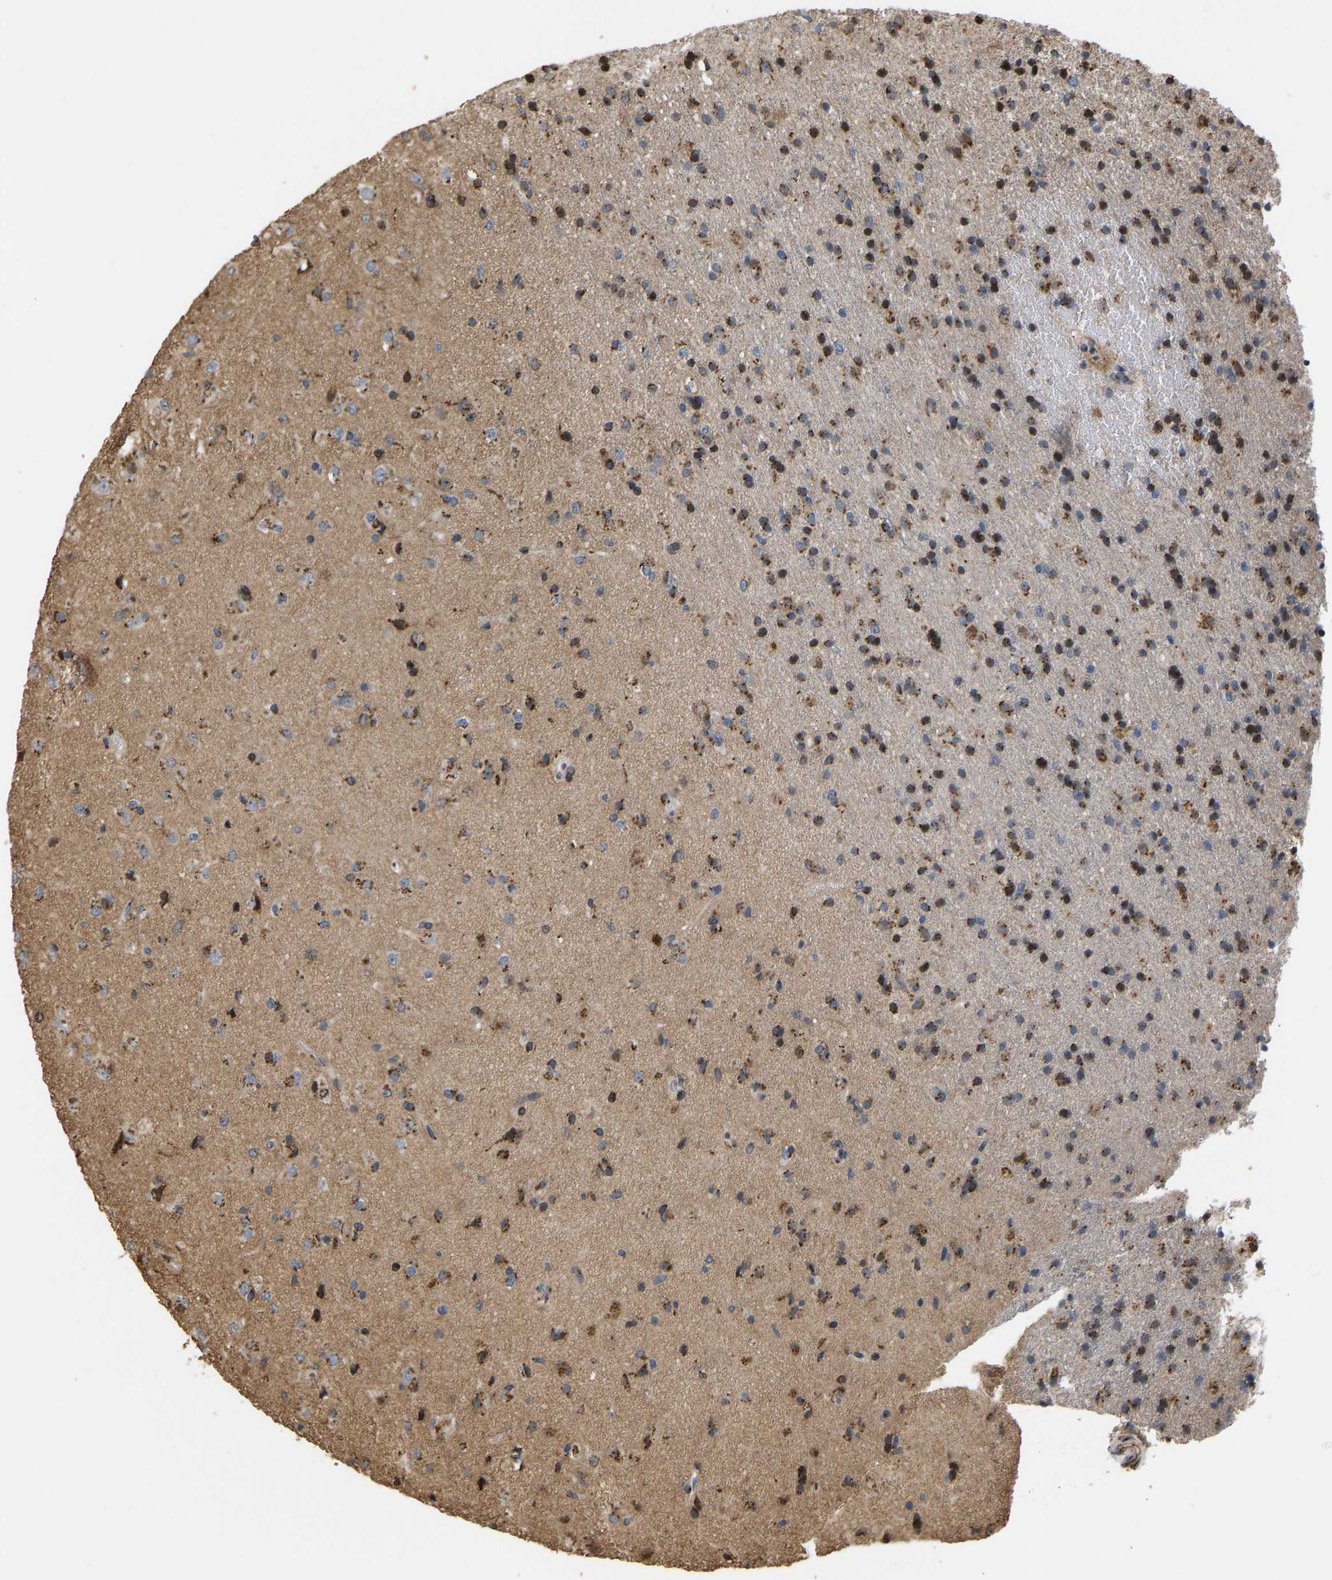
{"staining": {"intensity": "moderate", "quantity": ">75%", "location": "cytoplasmic/membranous"}, "tissue": "glioma", "cell_type": "Tumor cells", "image_type": "cancer", "snomed": [{"axis": "morphology", "description": "Glioma, malignant, Low grade"}, {"axis": "topography", "description": "Brain"}], "caption": "Glioma stained for a protein demonstrates moderate cytoplasmic/membranous positivity in tumor cells.", "gene": "YIPF4", "patient": {"sex": "male", "age": 65}}